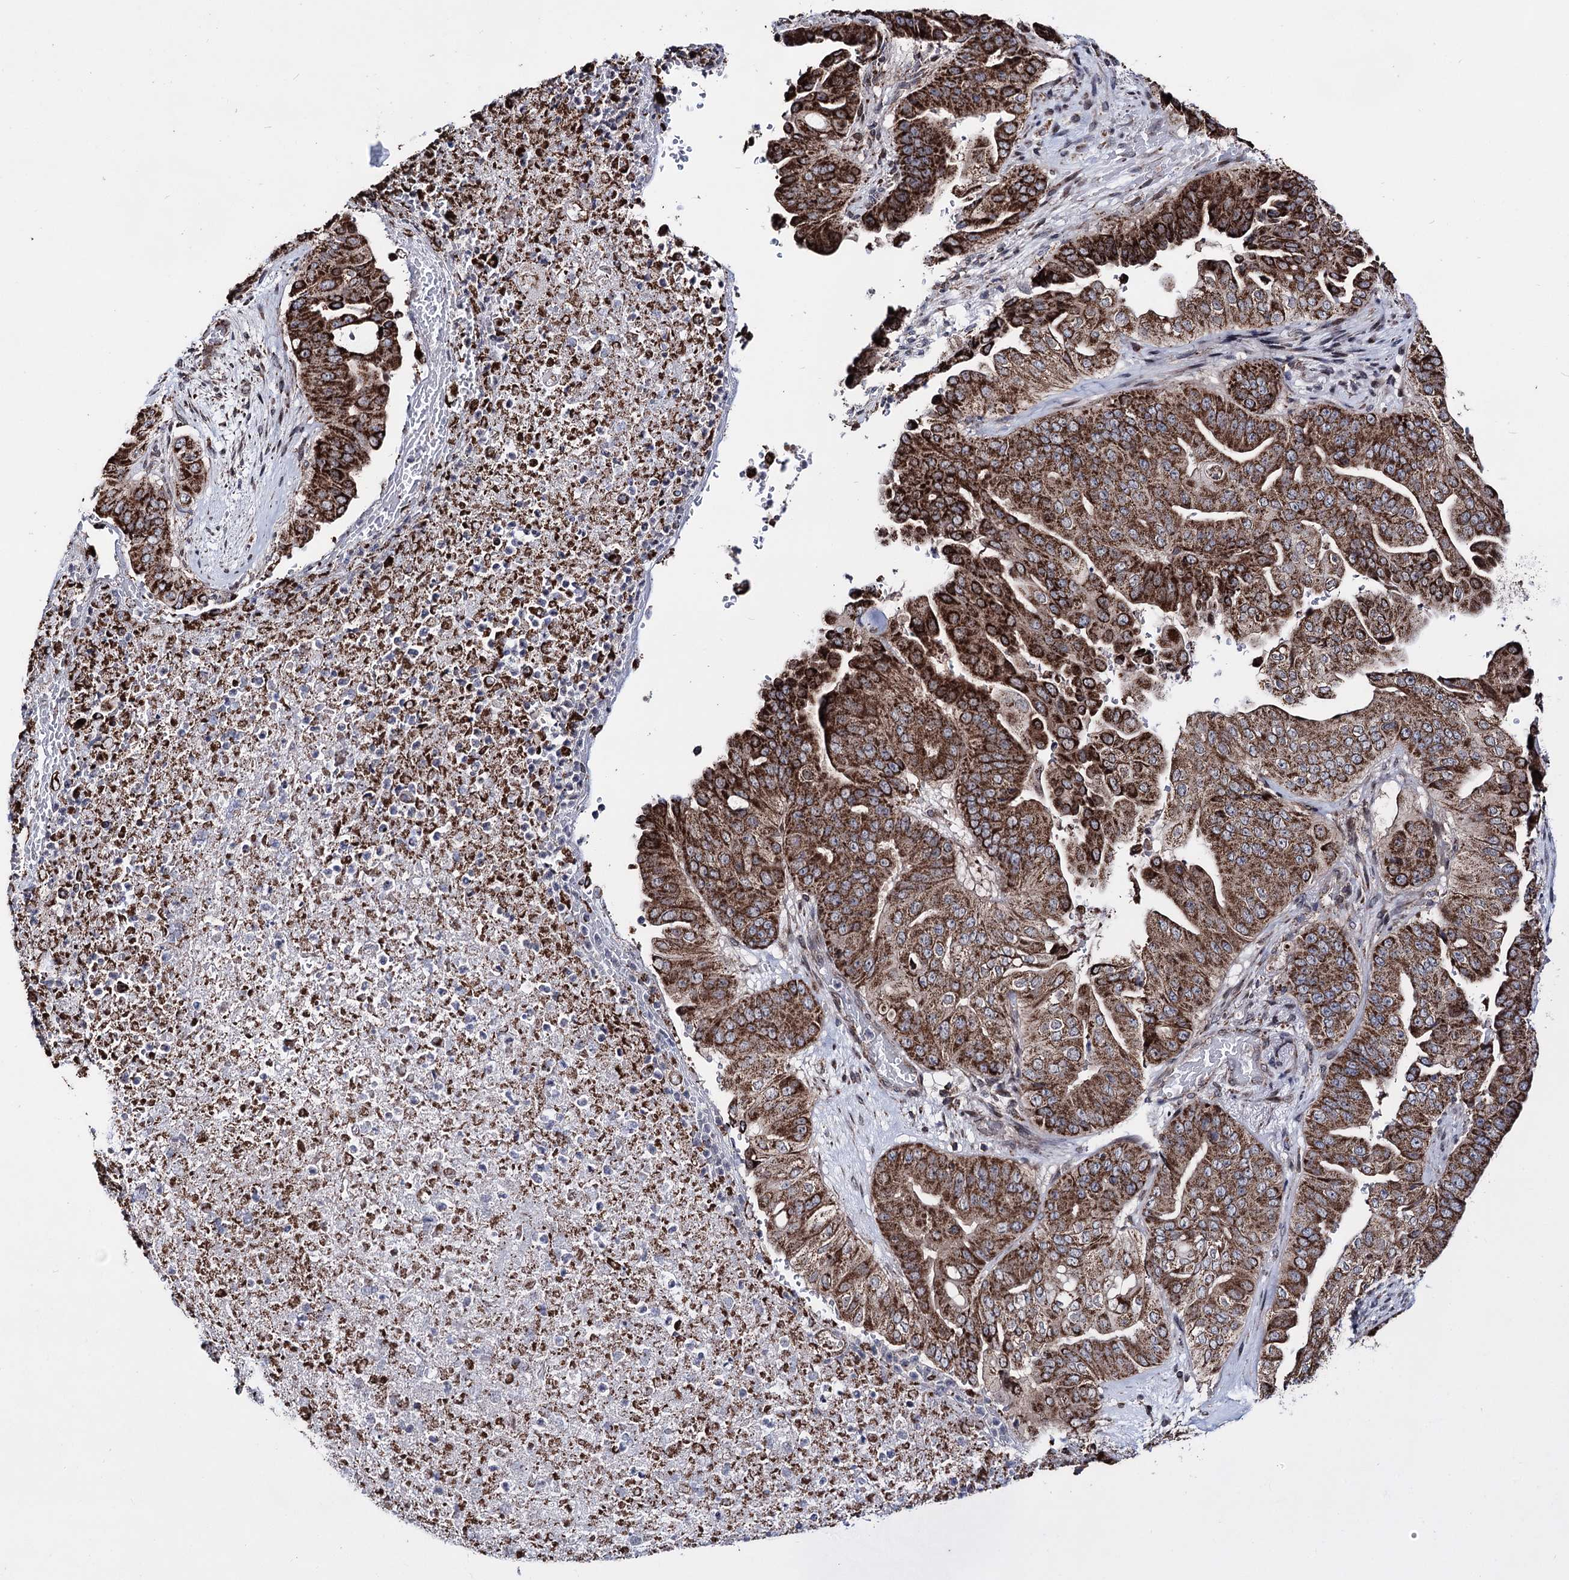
{"staining": {"intensity": "strong", "quantity": ">75%", "location": "cytoplasmic/membranous"}, "tissue": "pancreatic cancer", "cell_type": "Tumor cells", "image_type": "cancer", "snomed": [{"axis": "morphology", "description": "Adenocarcinoma, NOS"}, {"axis": "topography", "description": "Pancreas"}], "caption": "About >75% of tumor cells in human adenocarcinoma (pancreatic) display strong cytoplasmic/membranous protein staining as visualized by brown immunohistochemical staining.", "gene": "CREB3L4", "patient": {"sex": "female", "age": 77}}